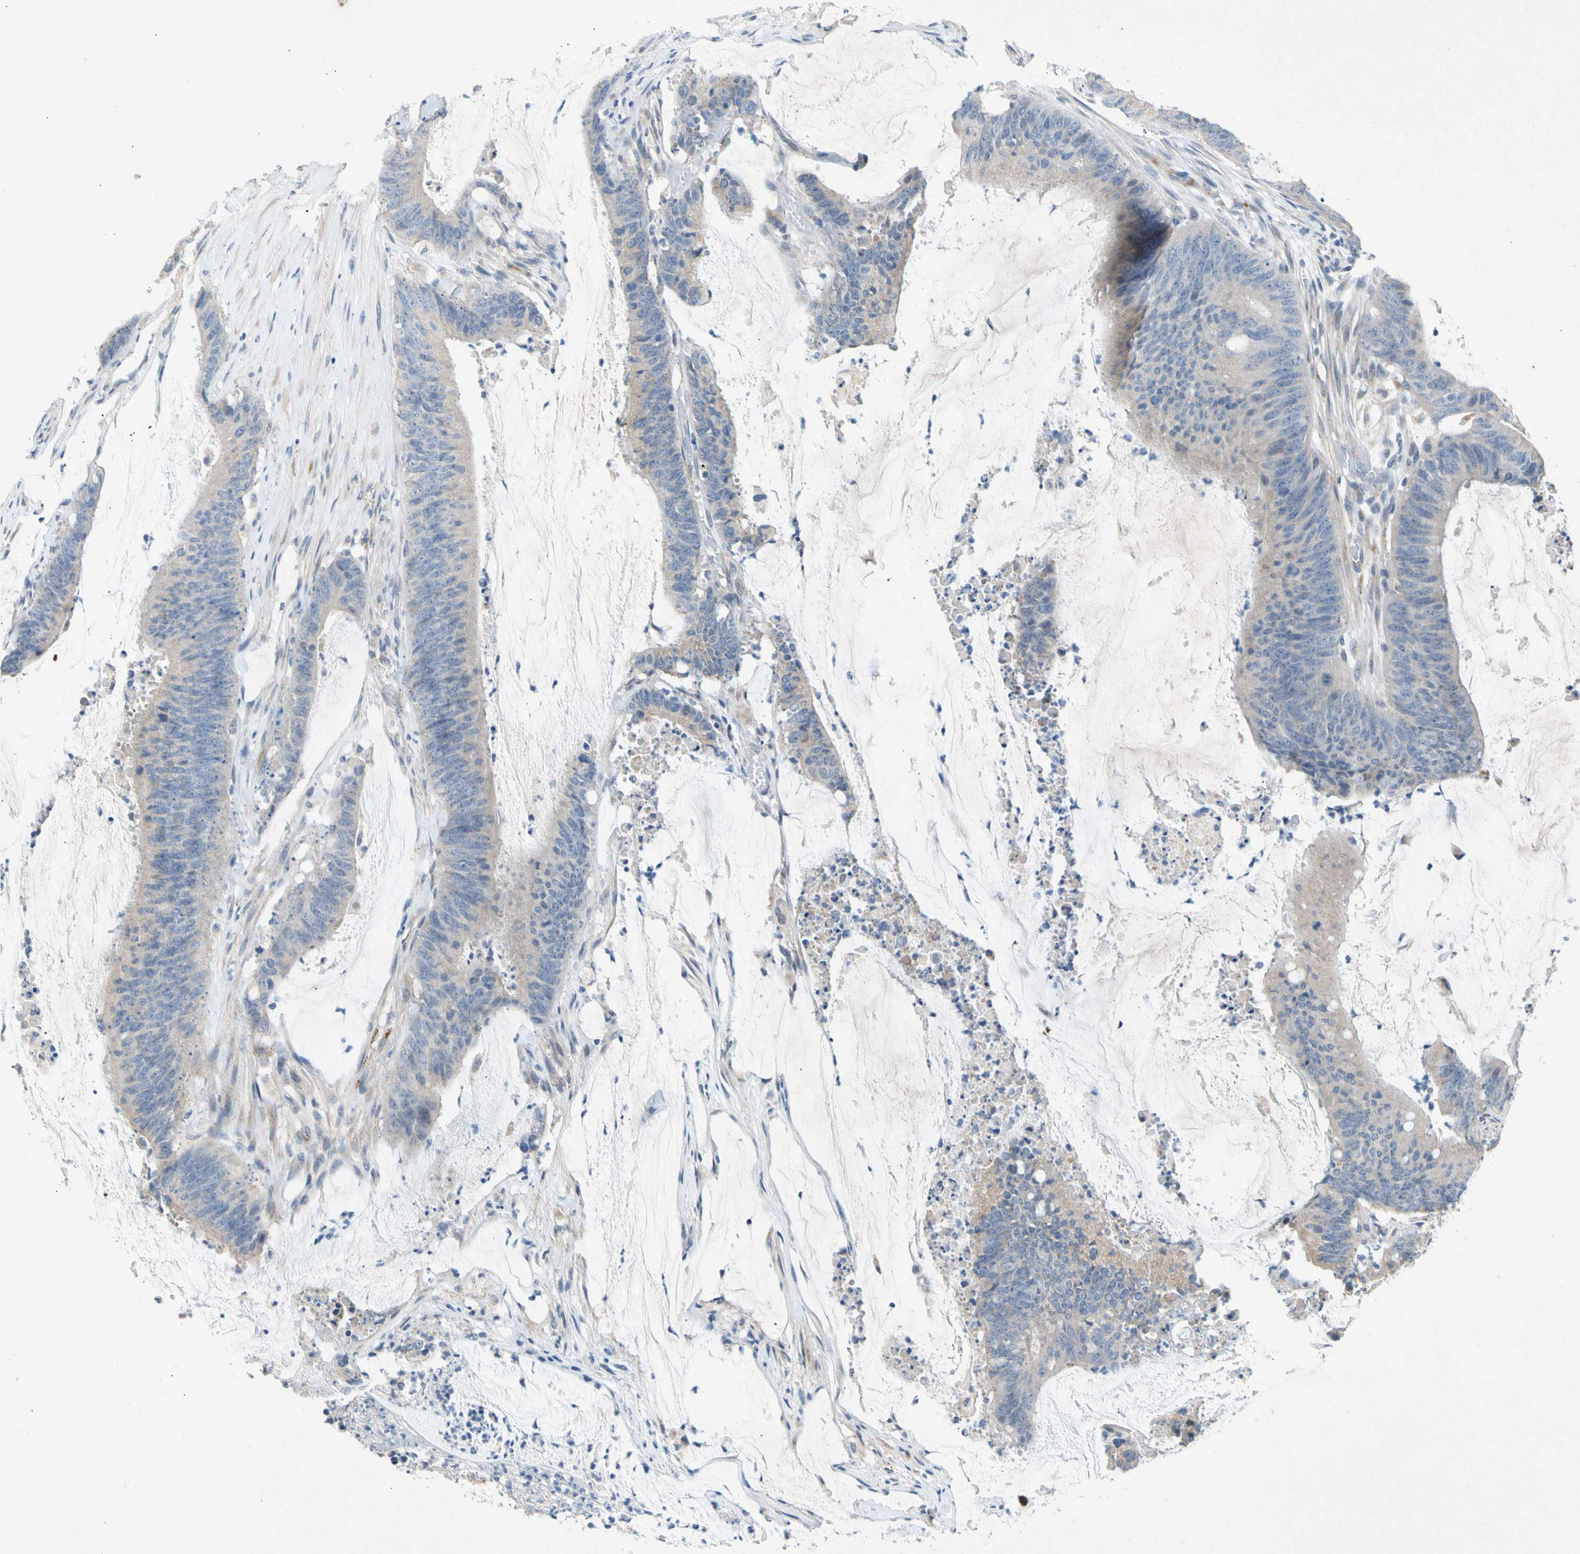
{"staining": {"intensity": "weak", "quantity": "25%-75%", "location": "cytoplasmic/membranous"}, "tissue": "colorectal cancer", "cell_type": "Tumor cells", "image_type": "cancer", "snomed": [{"axis": "morphology", "description": "Adenocarcinoma, NOS"}, {"axis": "topography", "description": "Rectum"}], "caption": "Immunohistochemical staining of colorectal adenocarcinoma reveals low levels of weak cytoplasmic/membranous positivity in about 25%-75% of tumor cells. Immunohistochemistry stains the protein in brown and the nuclei are stained blue.", "gene": "GASK1B", "patient": {"sex": "female", "age": 66}}